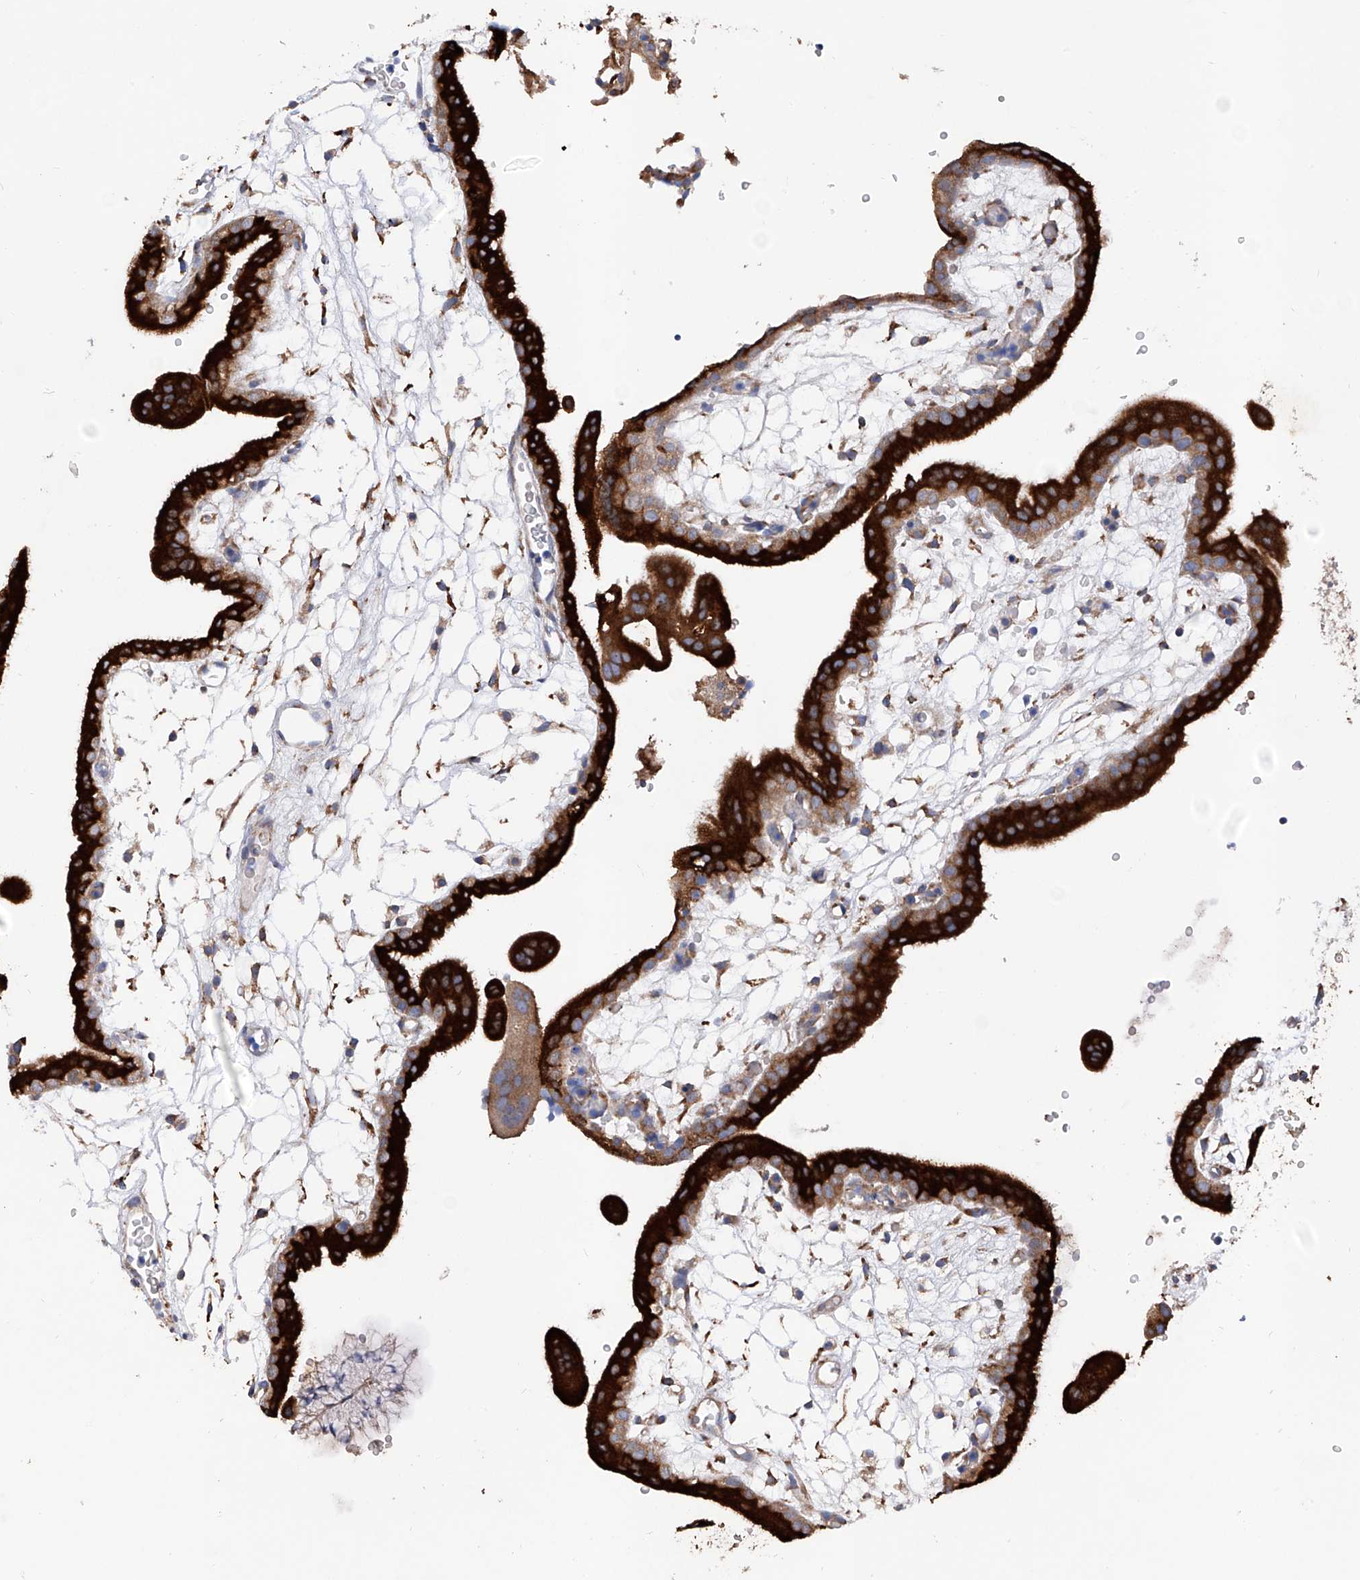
{"staining": {"intensity": "strong", "quantity": ">75%", "location": "cytoplasmic/membranous"}, "tissue": "placenta", "cell_type": "Decidual cells", "image_type": "normal", "snomed": [{"axis": "morphology", "description": "Normal tissue, NOS"}, {"axis": "topography", "description": "Placenta"}], "caption": "Strong cytoplasmic/membranous staining for a protein is present in approximately >75% of decidual cells of benign placenta using IHC.", "gene": "INPP5B", "patient": {"sex": "female", "age": 18}}